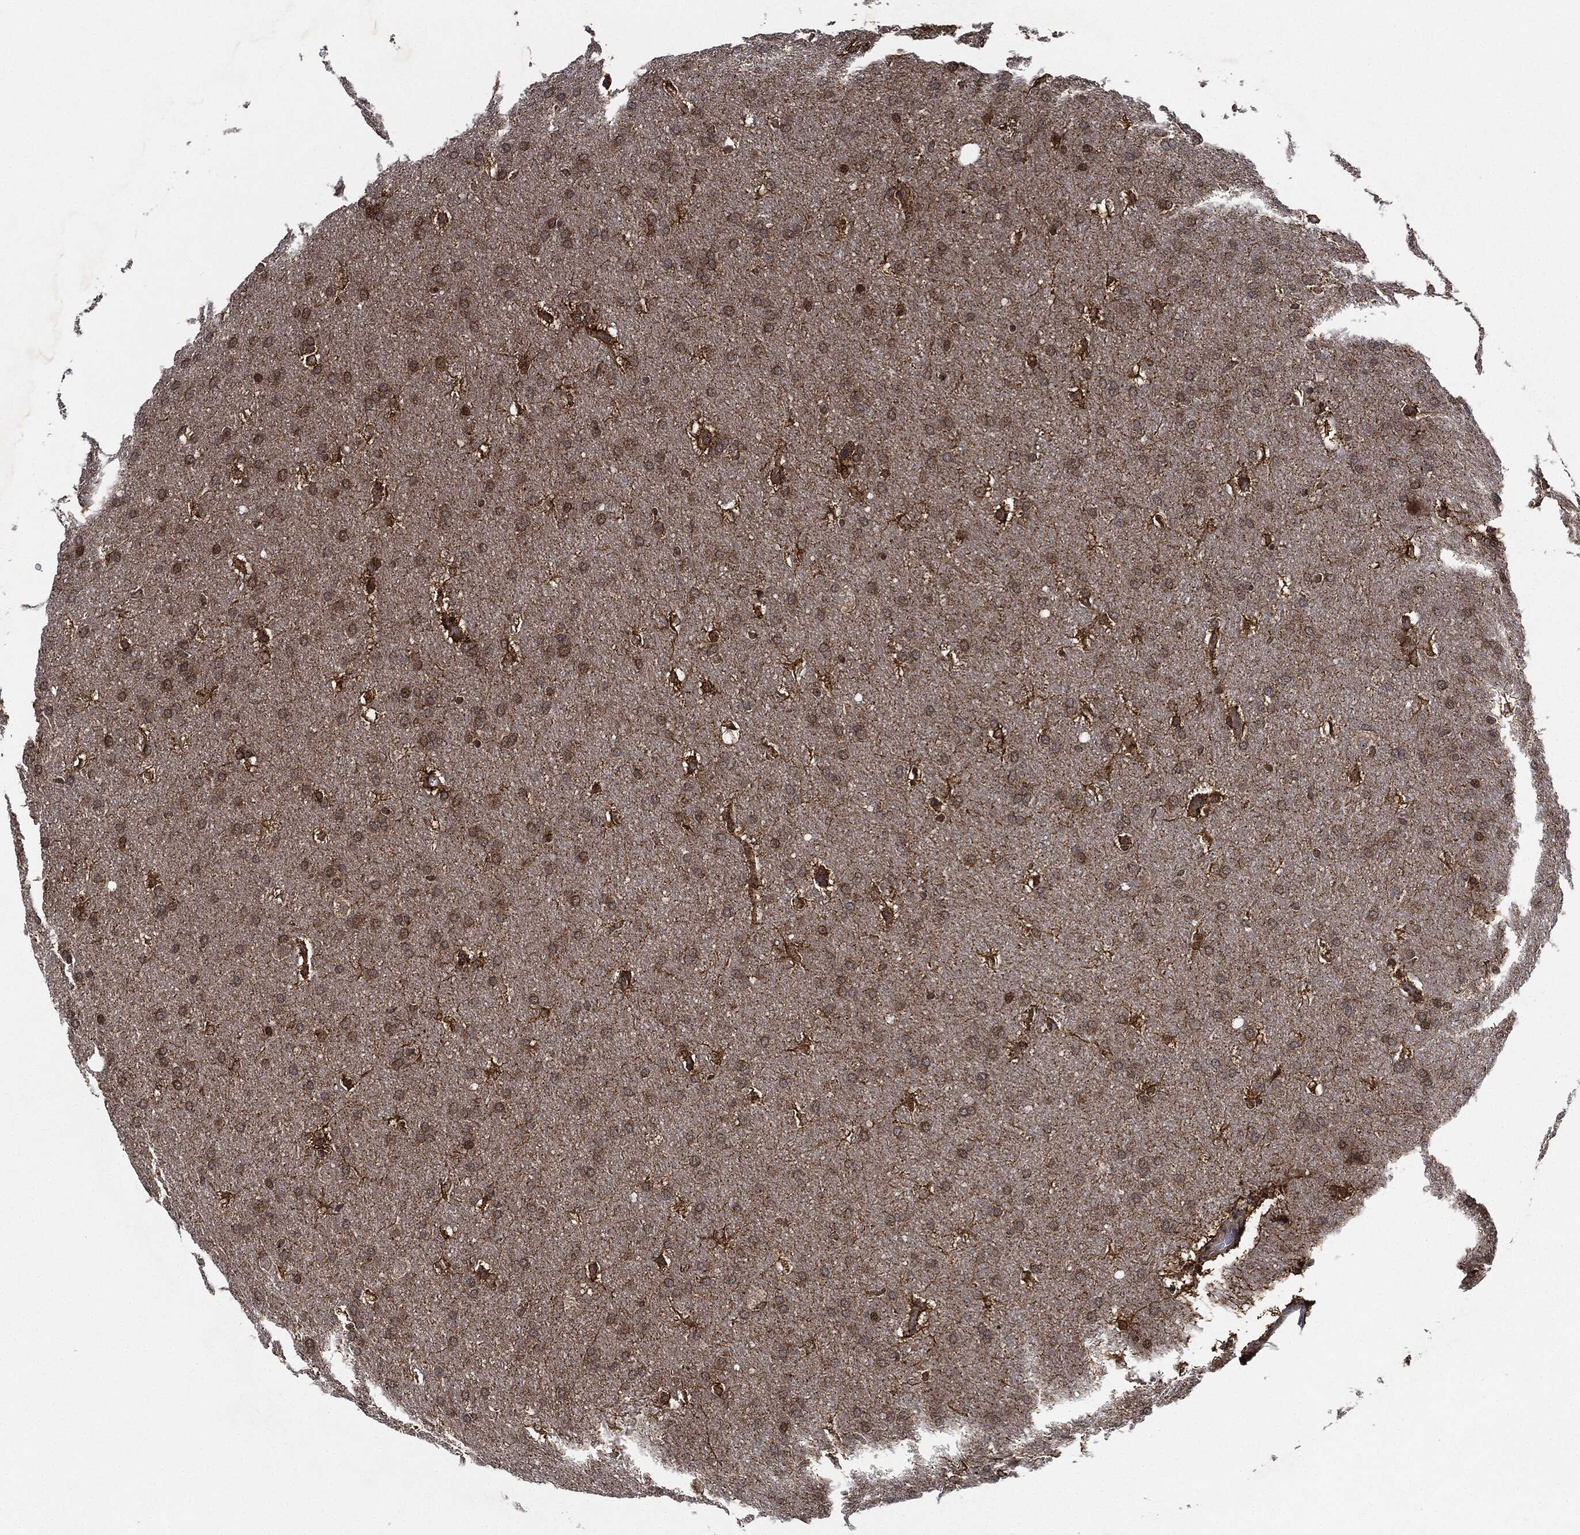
{"staining": {"intensity": "moderate", "quantity": "25%-75%", "location": "cytoplasmic/membranous,nuclear"}, "tissue": "glioma", "cell_type": "Tumor cells", "image_type": "cancer", "snomed": [{"axis": "morphology", "description": "Glioma, malignant, Low grade"}, {"axis": "topography", "description": "Brain"}], "caption": "Immunohistochemistry of glioma exhibits medium levels of moderate cytoplasmic/membranous and nuclear expression in approximately 25%-75% of tumor cells. The staining was performed using DAB to visualize the protein expression in brown, while the nuclei were stained in blue with hematoxylin (Magnification: 20x).", "gene": "RNASEL", "patient": {"sex": "female", "age": 37}}